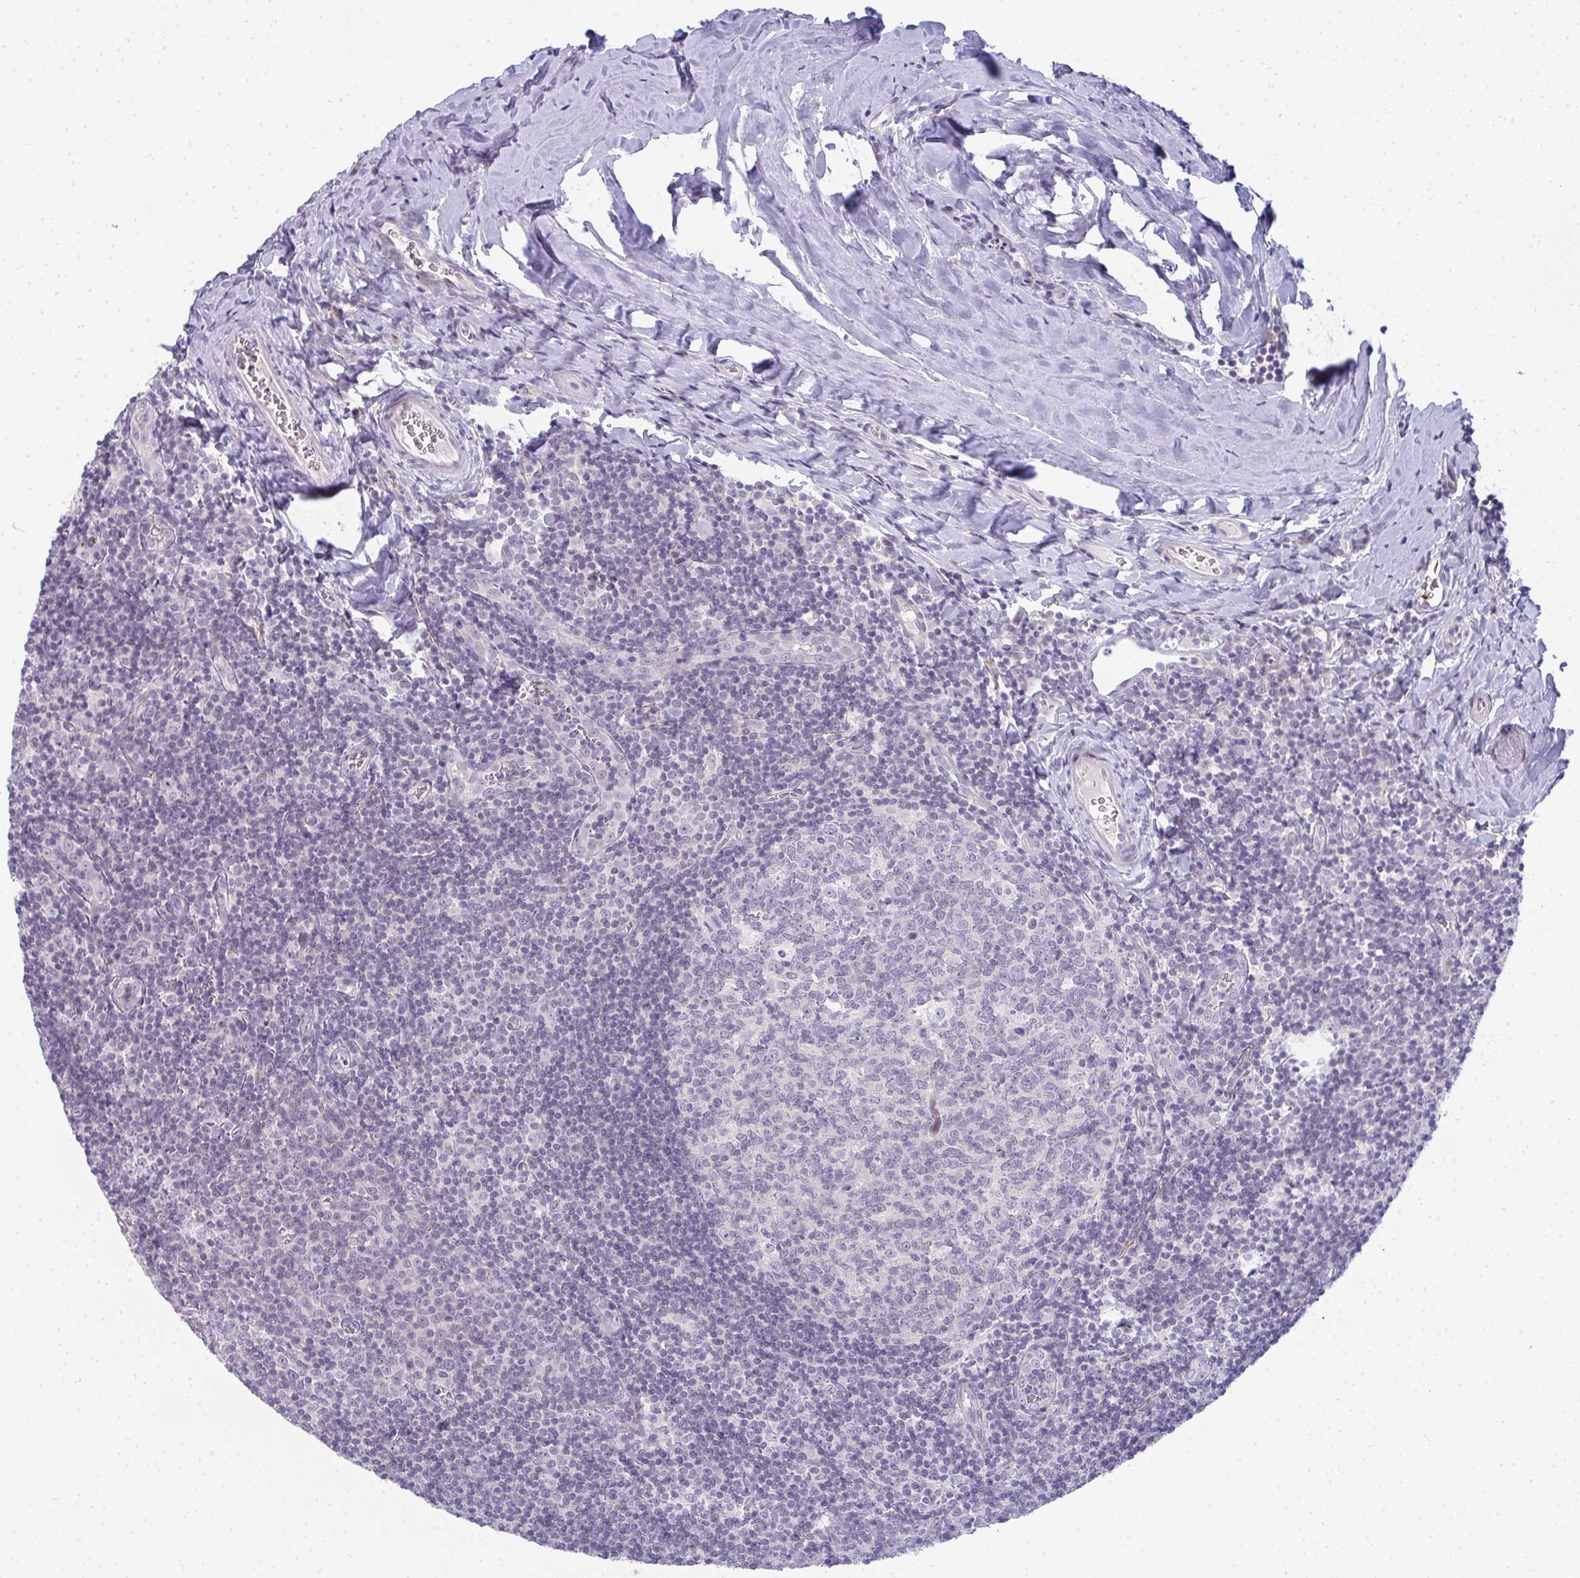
{"staining": {"intensity": "negative", "quantity": "none", "location": "none"}, "tissue": "tonsil", "cell_type": "Germinal center cells", "image_type": "normal", "snomed": [{"axis": "morphology", "description": "Normal tissue, NOS"}, {"axis": "morphology", "description": "Inflammation, NOS"}, {"axis": "topography", "description": "Tonsil"}], "caption": "Germinal center cells show no significant expression in benign tonsil. (IHC, brightfield microscopy, high magnification).", "gene": "TMEM82", "patient": {"sex": "female", "age": 31}}